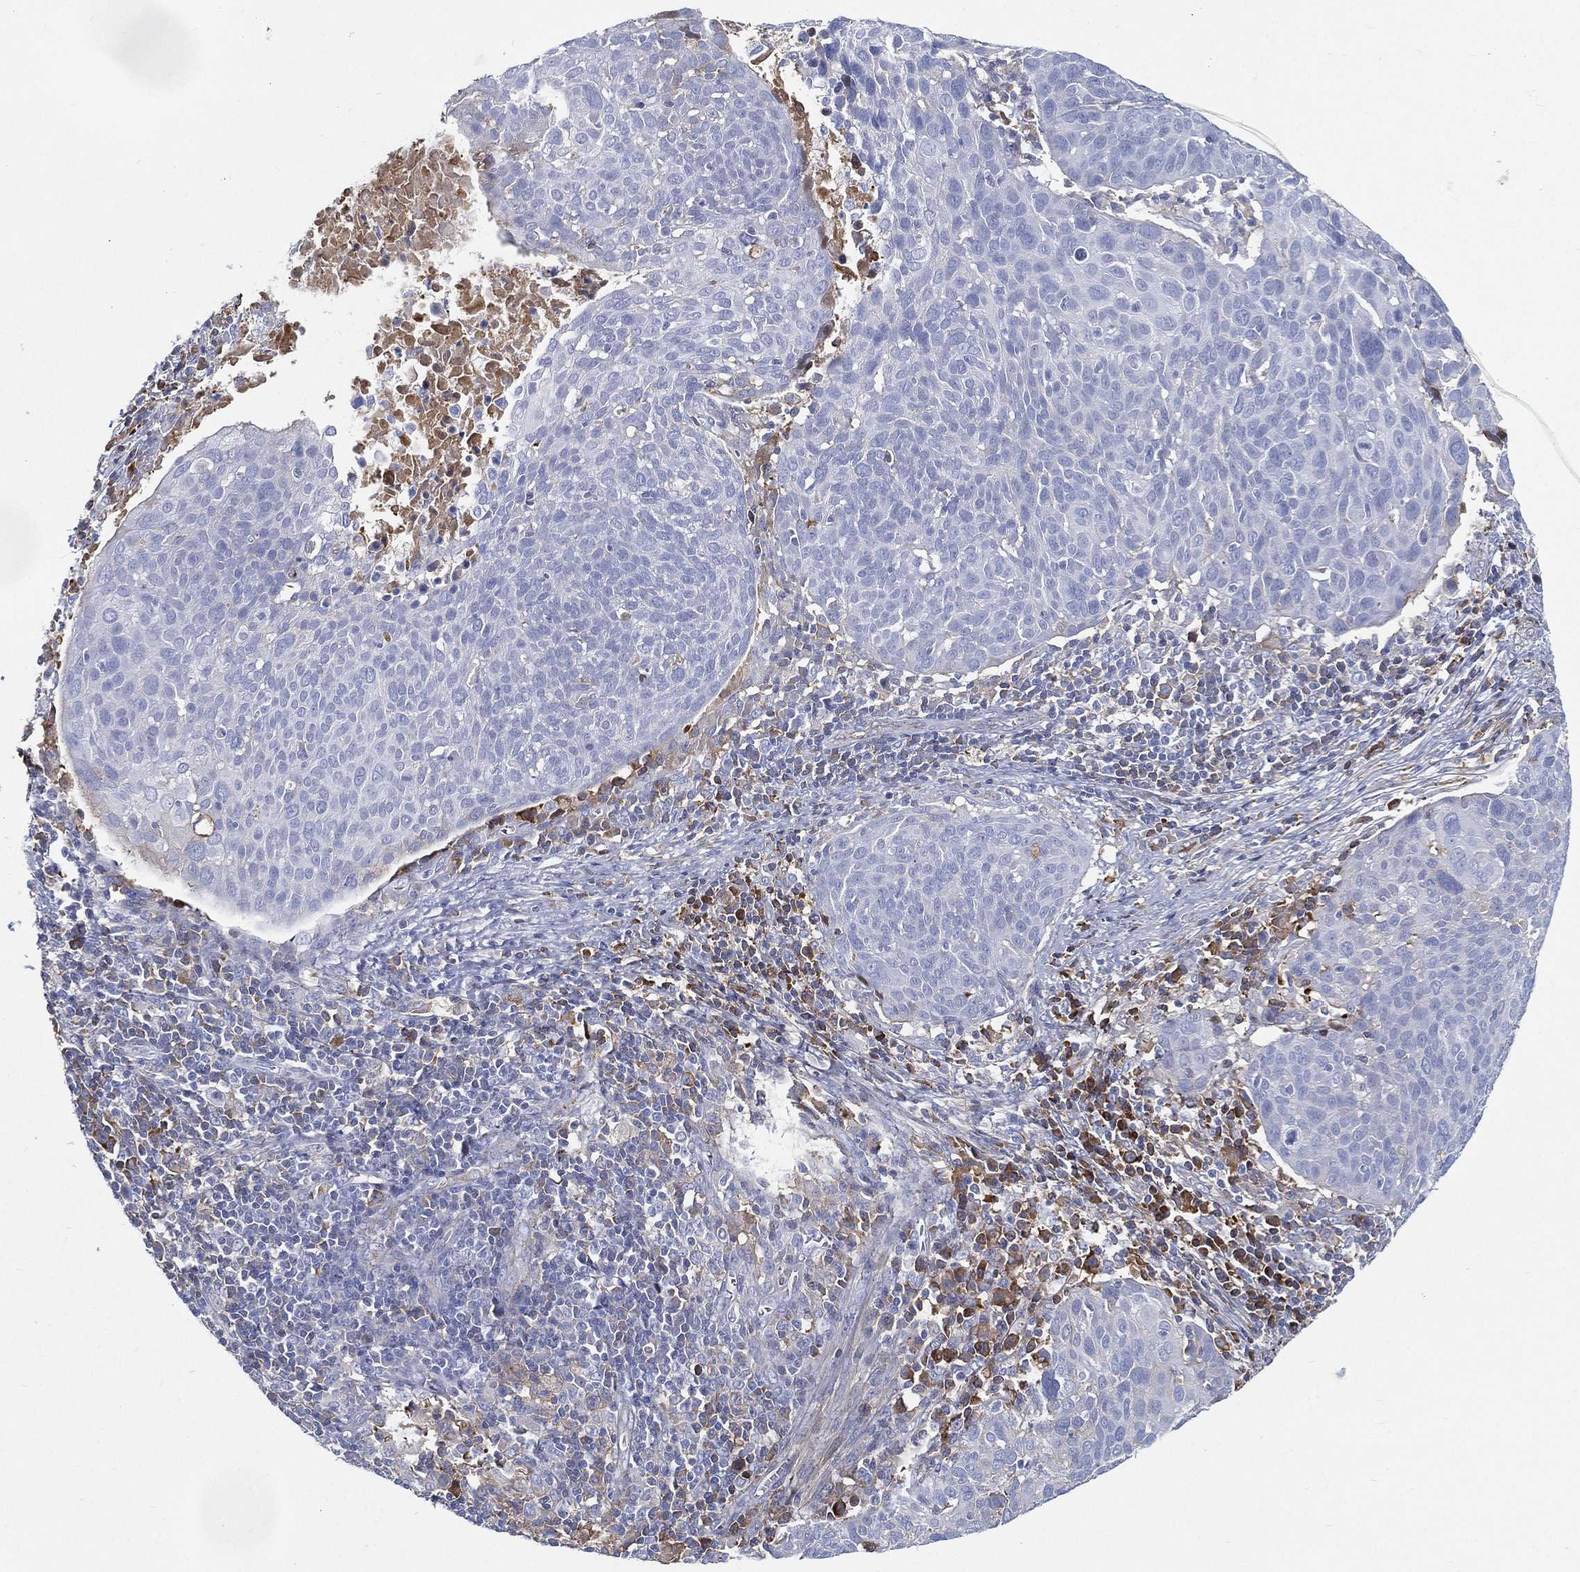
{"staining": {"intensity": "negative", "quantity": "none", "location": "none"}, "tissue": "cervical cancer", "cell_type": "Tumor cells", "image_type": "cancer", "snomed": [{"axis": "morphology", "description": "Squamous cell carcinoma, NOS"}, {"axis": "topography", "description": "Cervix"}], "caption": "The histopathology image exhibits no staining of tumor cells in cervical squamous cell carcinoma.", "gene": "IFNB1", "patient": {"sex": "female", "age": 39}}